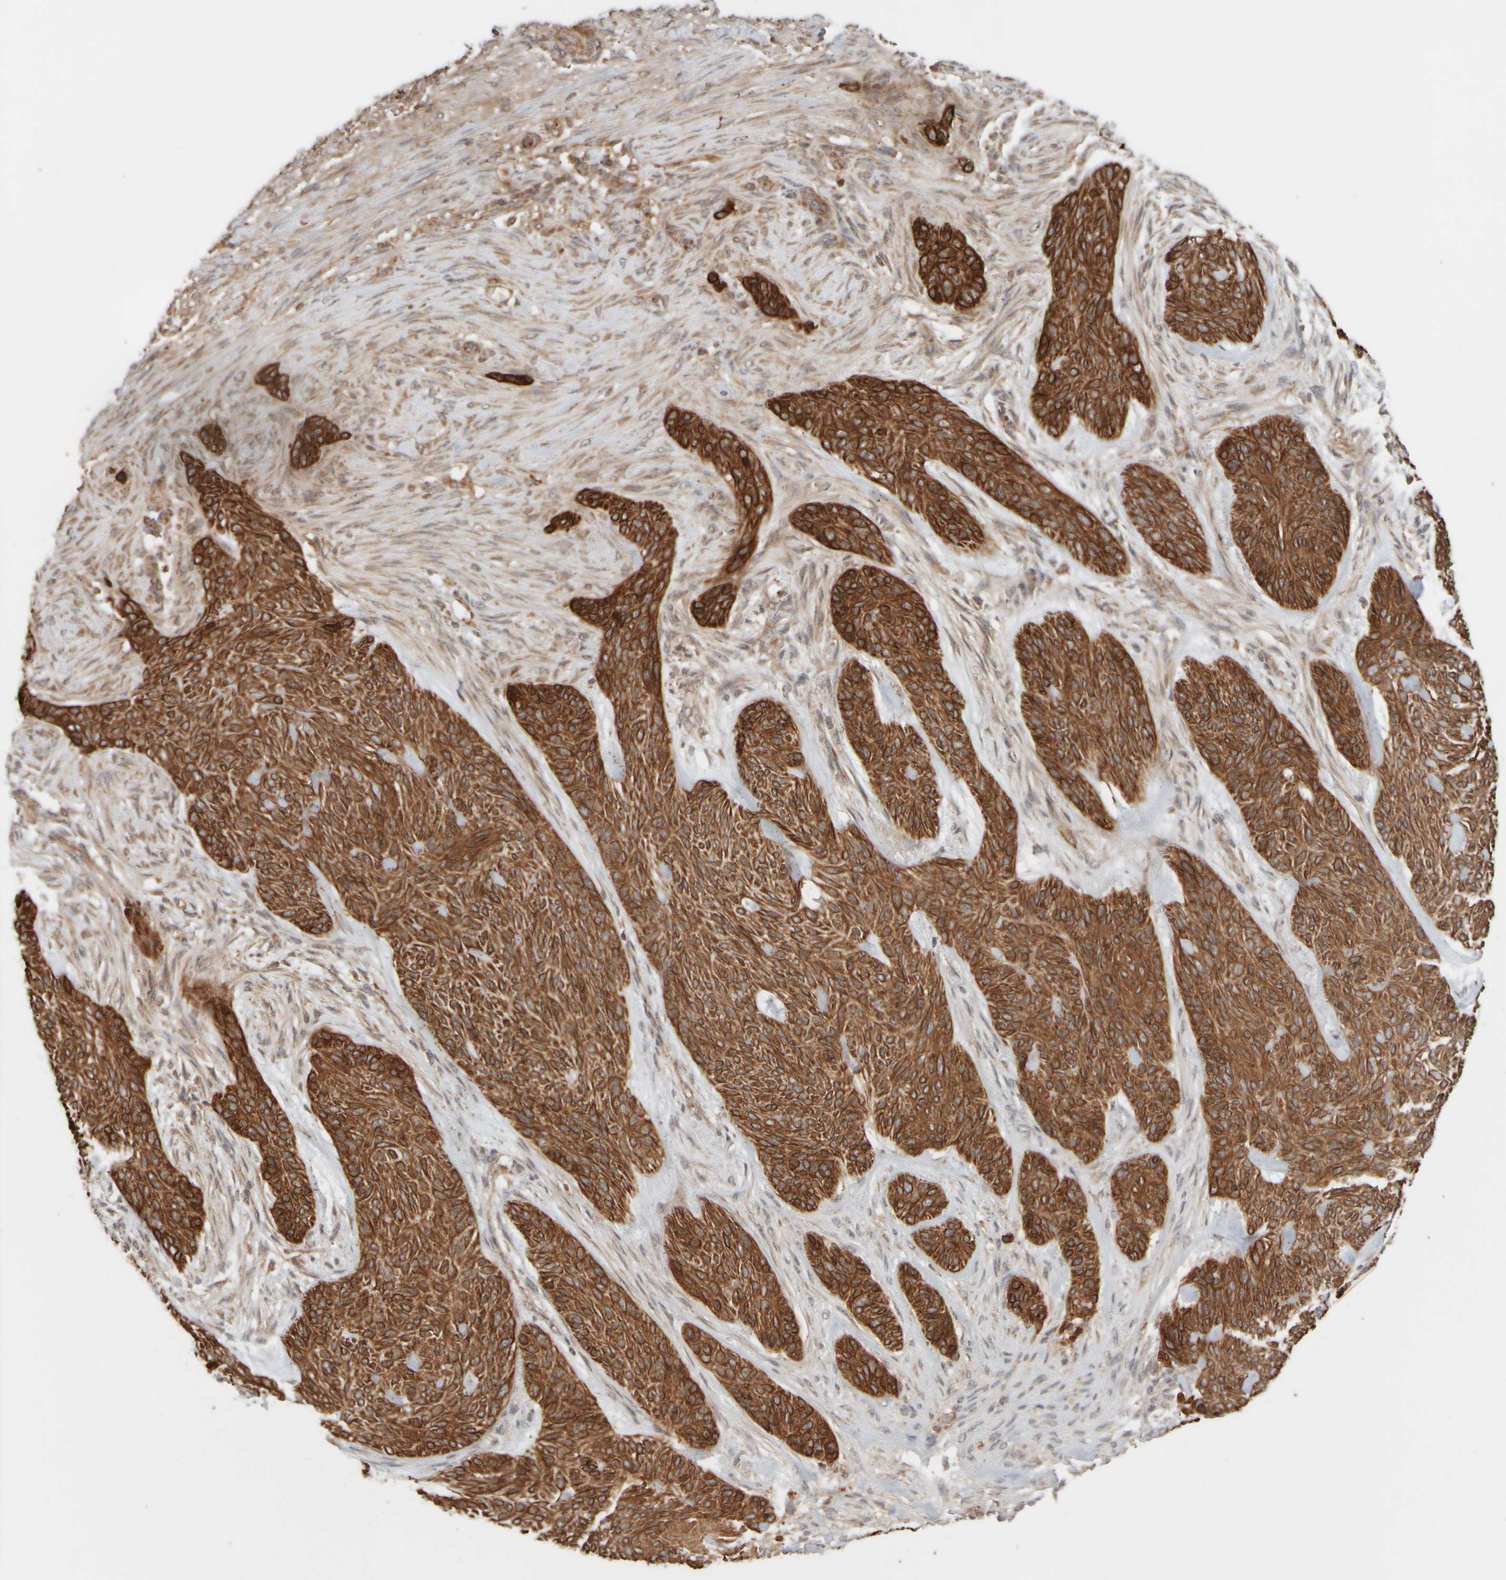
{"staining": {"intensity": "strong", "quantity": ">75%", "location": "cytoplasmic/membranous"}, "tissue": "skin cancer", "cell_type": "Tumor cells", "image_type": "cancer", "snomed": [{"axis": "morphology", "description": "Basal cell carcinoma"}, {"axis": "topography", "description": "Skin"}], "caption": "The micrograph displays a brown stain indicating the presence of a protein in the cytoplasmic/membranous of tumor cells in basal cell carcinoma (skin).", "gene": "EIF2B3", "patient": {"sex": "male", "age": 55}}